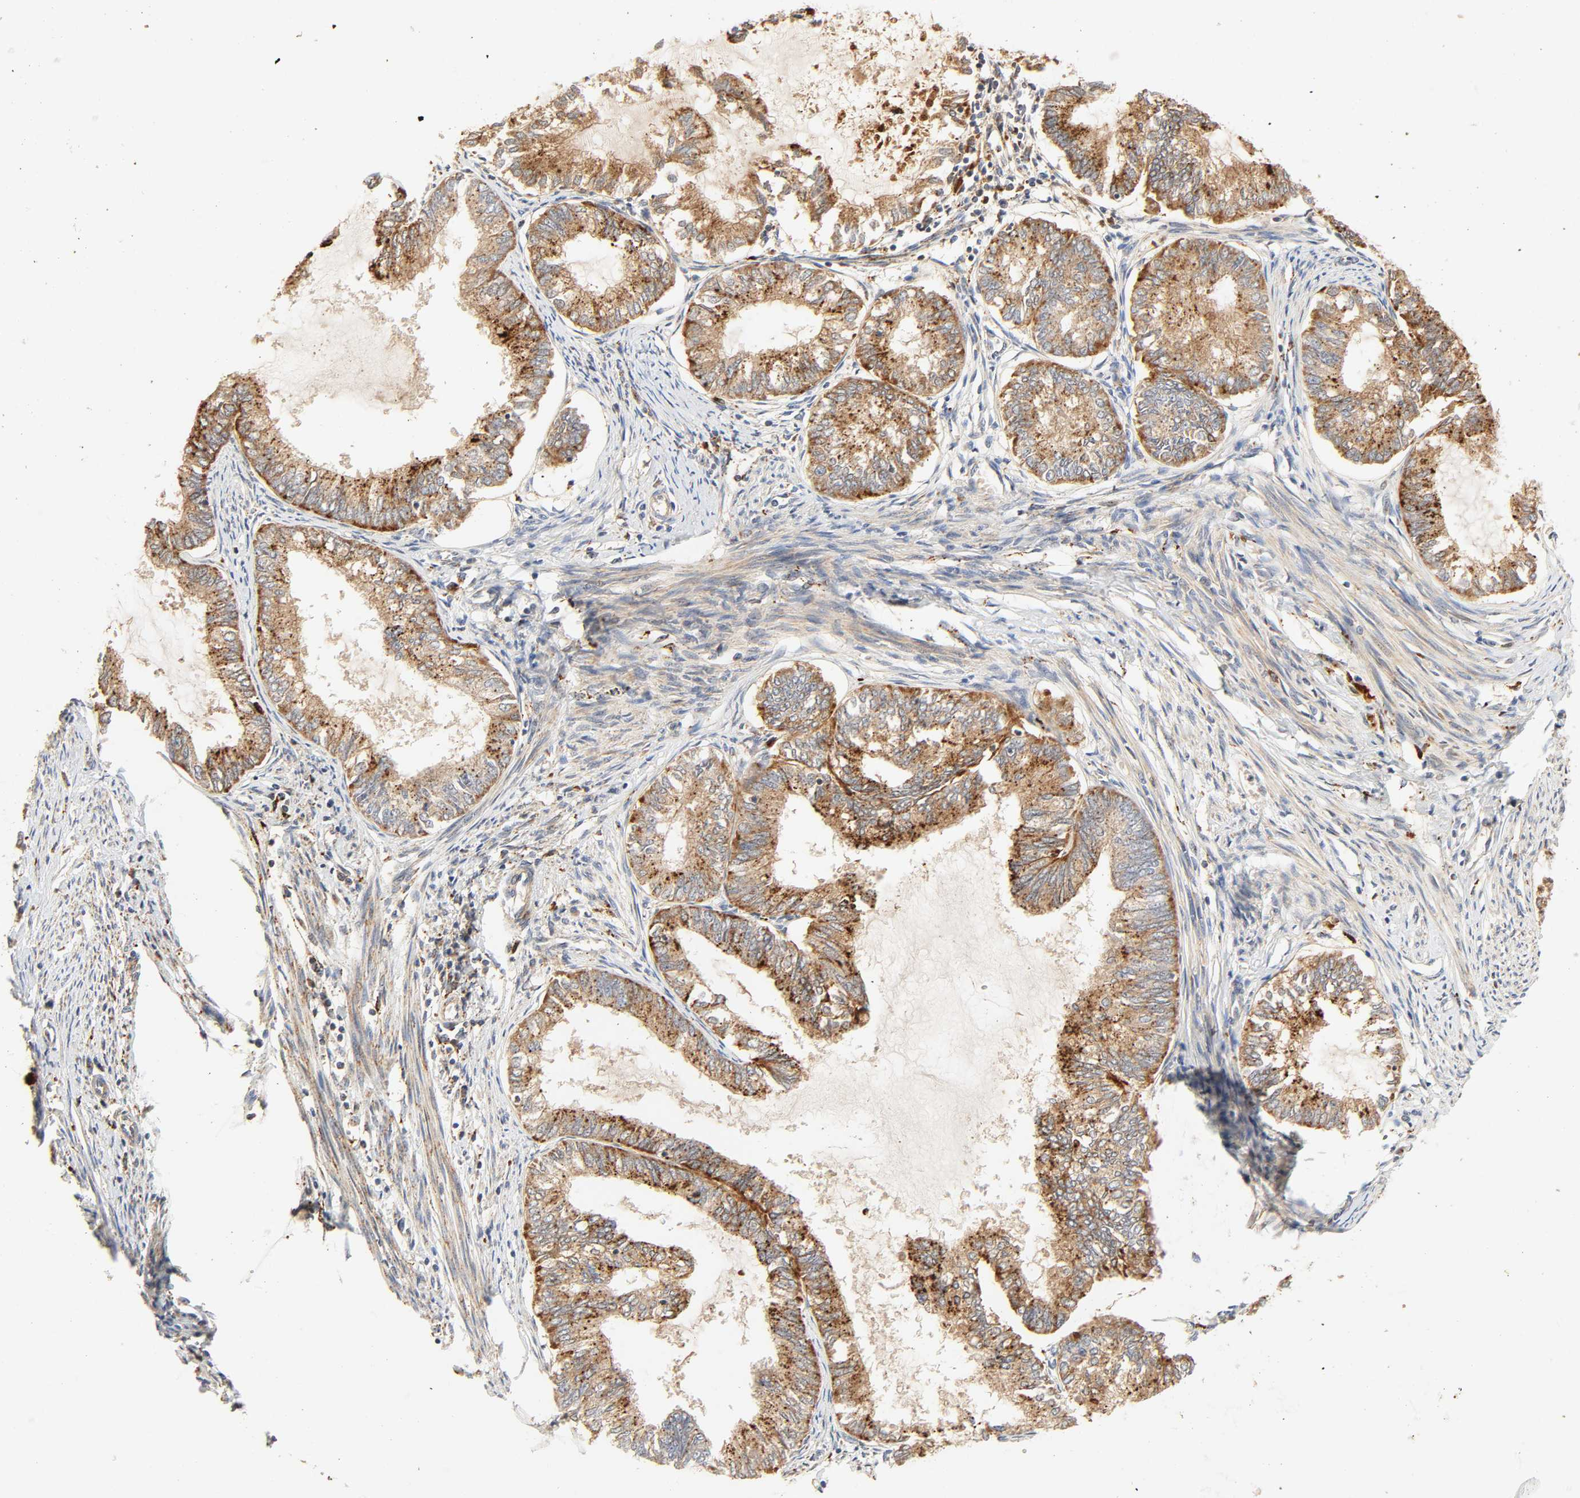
{"staining": {"intensity": "strong", "quantity": ">75%", "location": "cytoplasmic/membranous"}, "tissue": "endometrial cancer", "cell_type": "Tumor cells", "image_type": "cancer", "snomed": [{"axis": "morphology", "description": "Adenocarcinoma, NOS"}, {"axis": "topography", "description": "Endometrium"}], "caption": "High-power microscopy captured an immunohistochemistry histopathology image of adenocarcinoma (endometrial), revealing strong cytoplasmic/membranous expression in approximately >75% of tumor cells. The staining was performed using DAB, with brown indicating positive protein expression. Nuclei are stained blue with hematoxylin.", "gene": "MAPK6", "patient": {"sex": "female", "age": 86}}